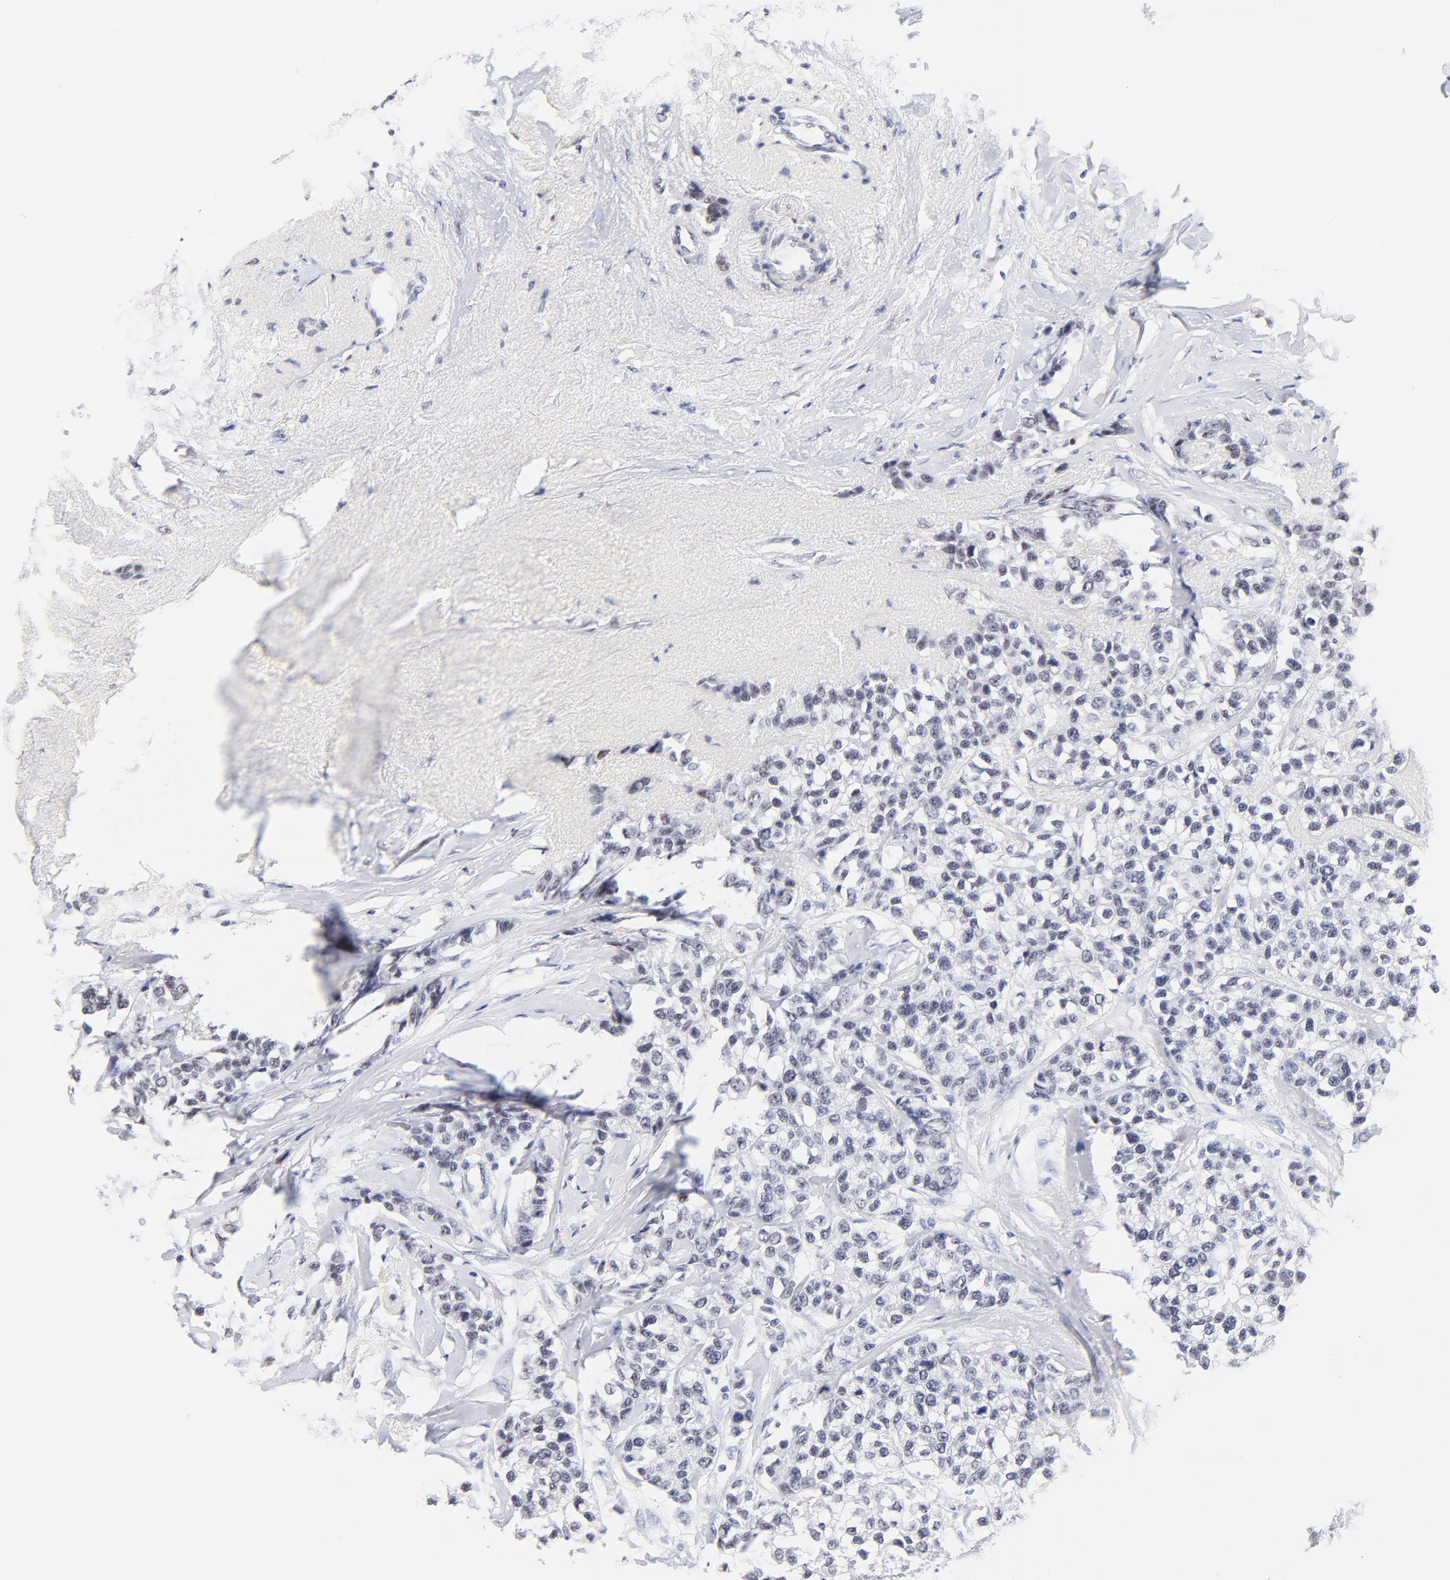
{"staining": {"intensity": "negative", "quantity": "none", "location": "none"}, "tissue": "breast cancer", "cell_type": "Tumor cells", "image_type": "cancer", "snomed": [{"axis": "morphology", "description": "Duct carcinoma"}, {"axis": "topography", "description": "Breast"}], "caption": "Immunohistochemistry (IHC) photomicrograph of neoplastic tissue: breast intraductal carcinoma stained with DAB (3,3'-diaminobenzidine) reveals no significant protein positivity in tumor cells. Nuclei are stained in blue.", "gene": "ZNF74", "patient": {"sex": "female", "age": 51}}